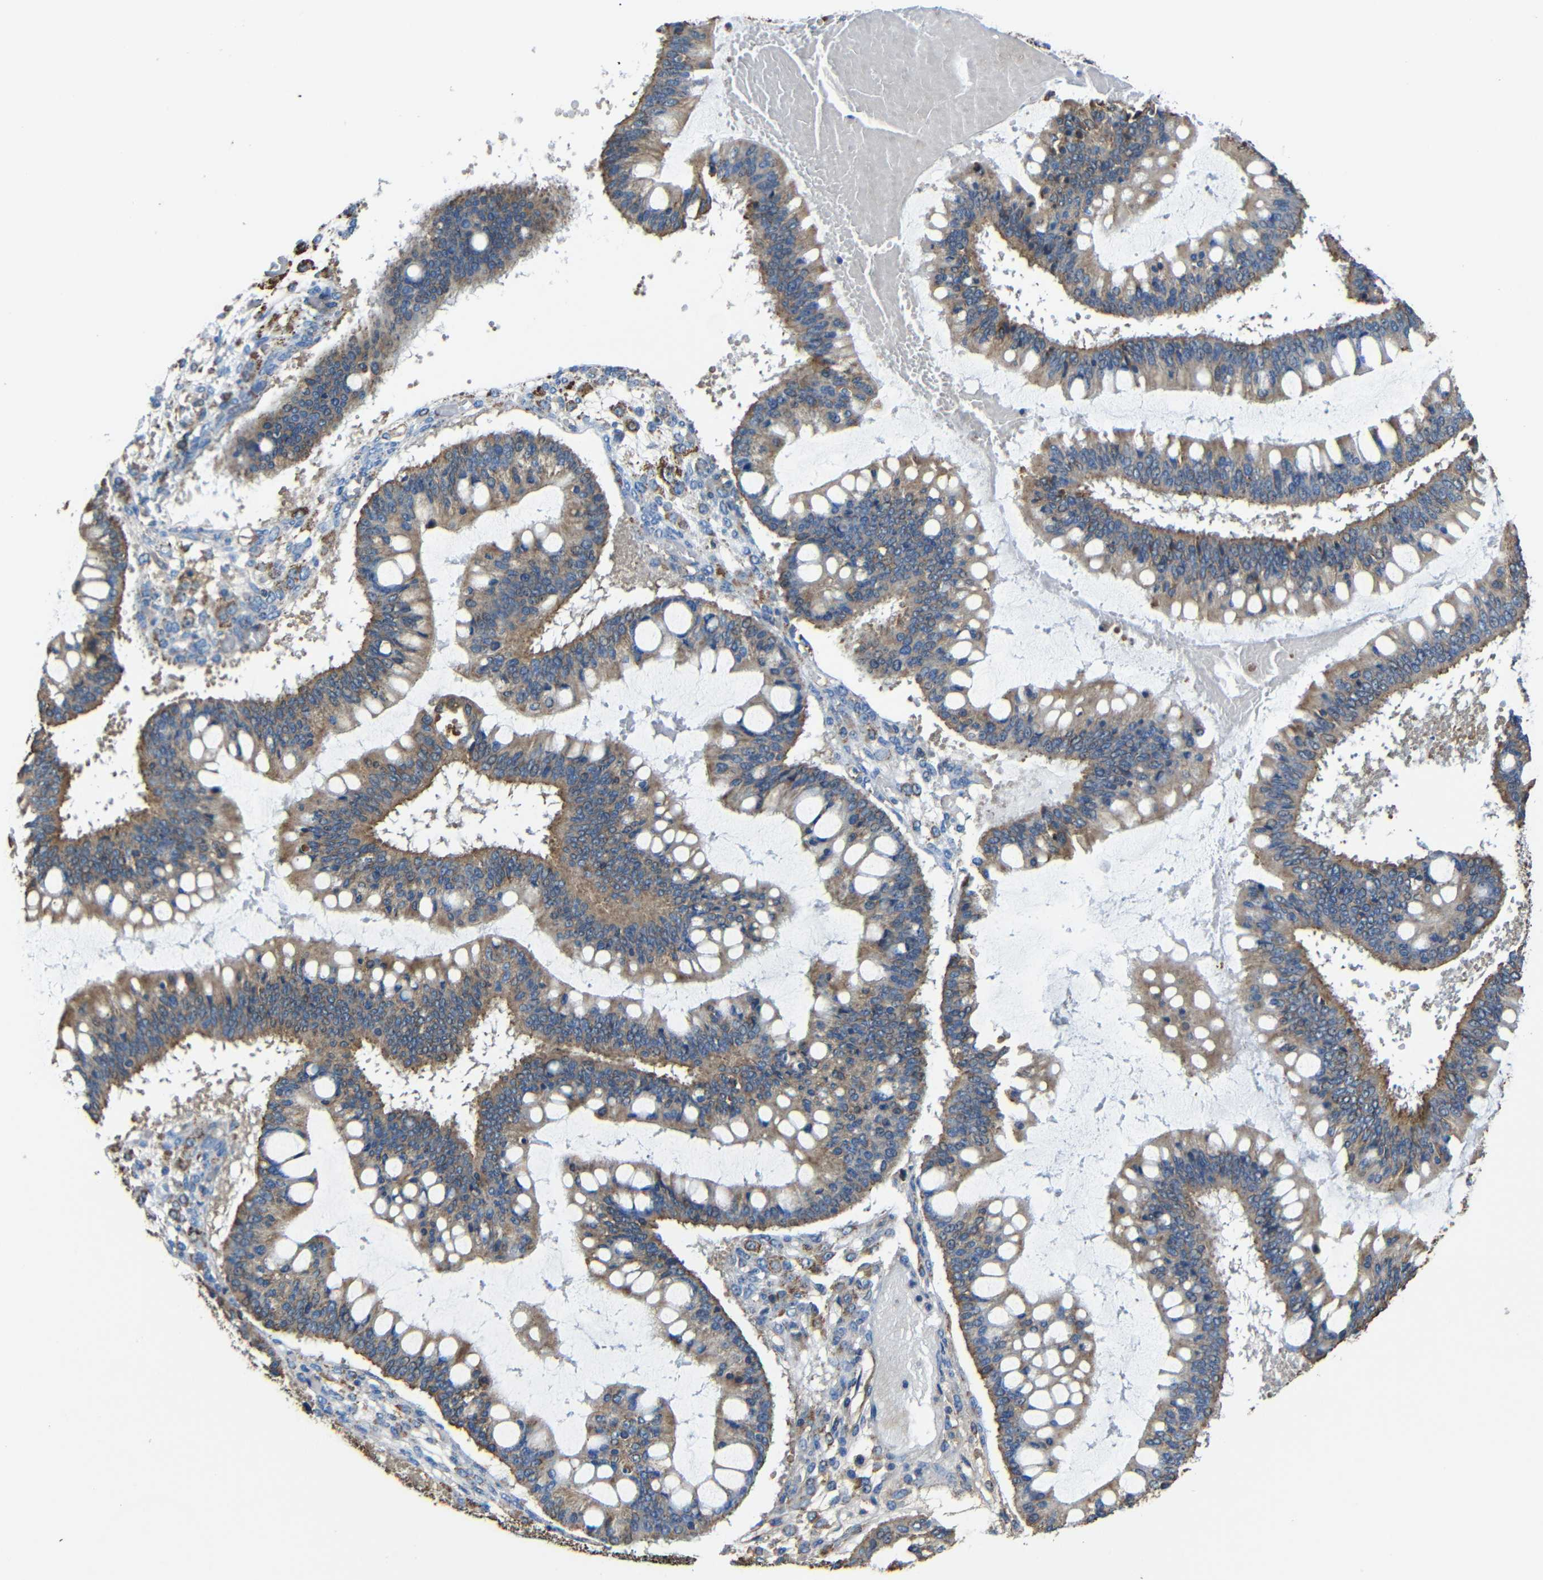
{"staining": {"intensity": "moderate", "quantity": ">75%", "location": "cytoplasmic/membranous"}, "tissue": "ovarian cancer", "cell_type": "Tumor cells", "image_type": "cancer", "snomed": [{"axis": "morphology", "description": "Cystadenocarcinoma, mucinous, NOS"}, {"axis": "topography", "description": "Ovary"}], "caption": "About >75% of tumor cells in ovarian cancer (mucinous cystadenocarcinoma) display moderate cytoplasmic/membranous protein staining as visualized by brown immunohistochemical staining.", "gene": "INTS6L", "patient": {"sex": "female", "age": 73}}